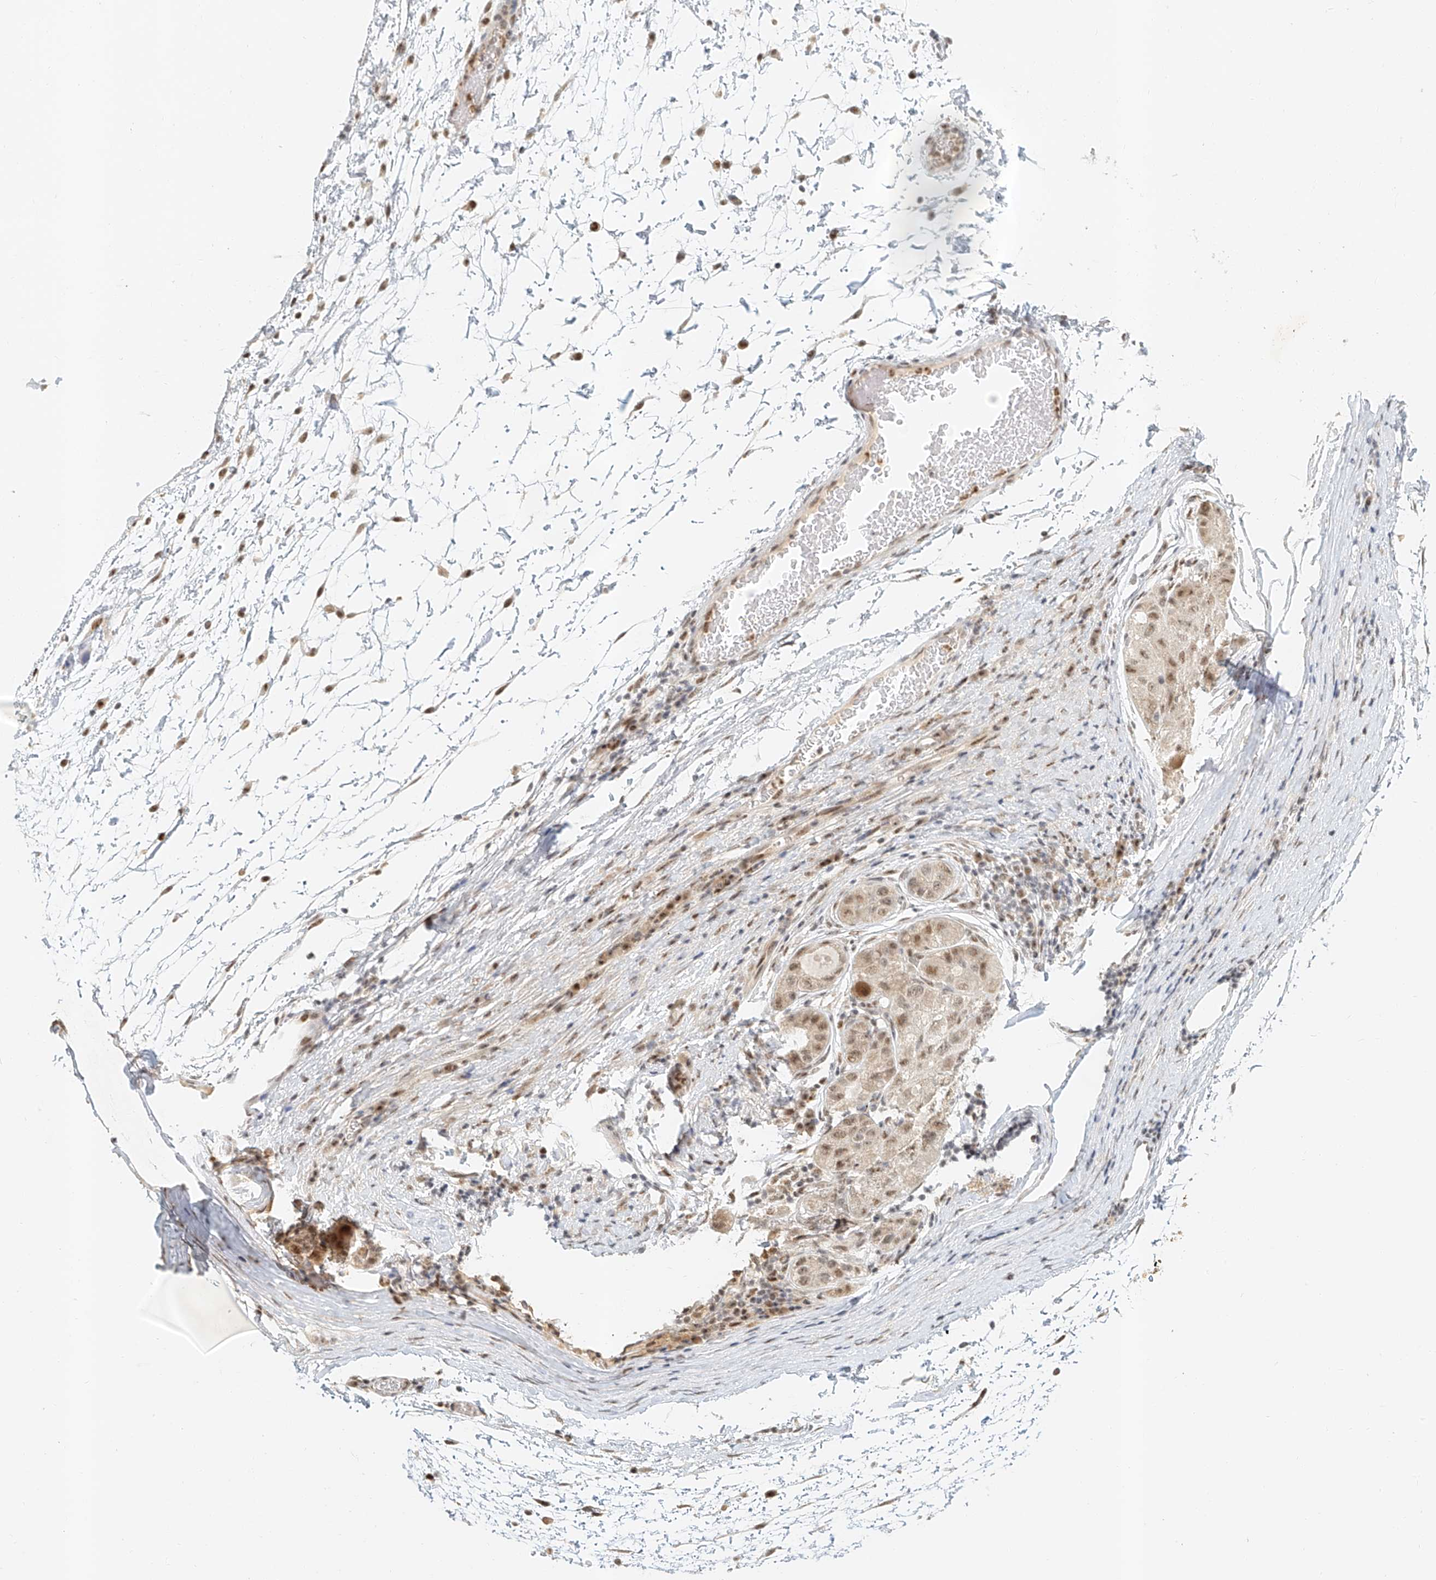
{"staining": {"intensity": "moderate", "quantity": ">75%", "location": "nuclear"}, "tissue": "liver cancer", "cell_type": "Tumor cells", "image_type": "cancer", "snomed": [{"axis": "morphology", "description": "Carcinoma, Hepatocellular, NOS"}, {"axis": "topography", "description": "Liver"}], "caption": "The histopathology image shows immunohistochemical staining of liver hepatocellular carcinoma. There is moderate nuclear staining is present in approximately >75% of tumor cells. (Stains: DAB in brown, nuclei in blue, Microscopy: brightfield microscopy at high magnification).", "gene": "CXorf58", "patient": {"sex": "male", "age": 80}}